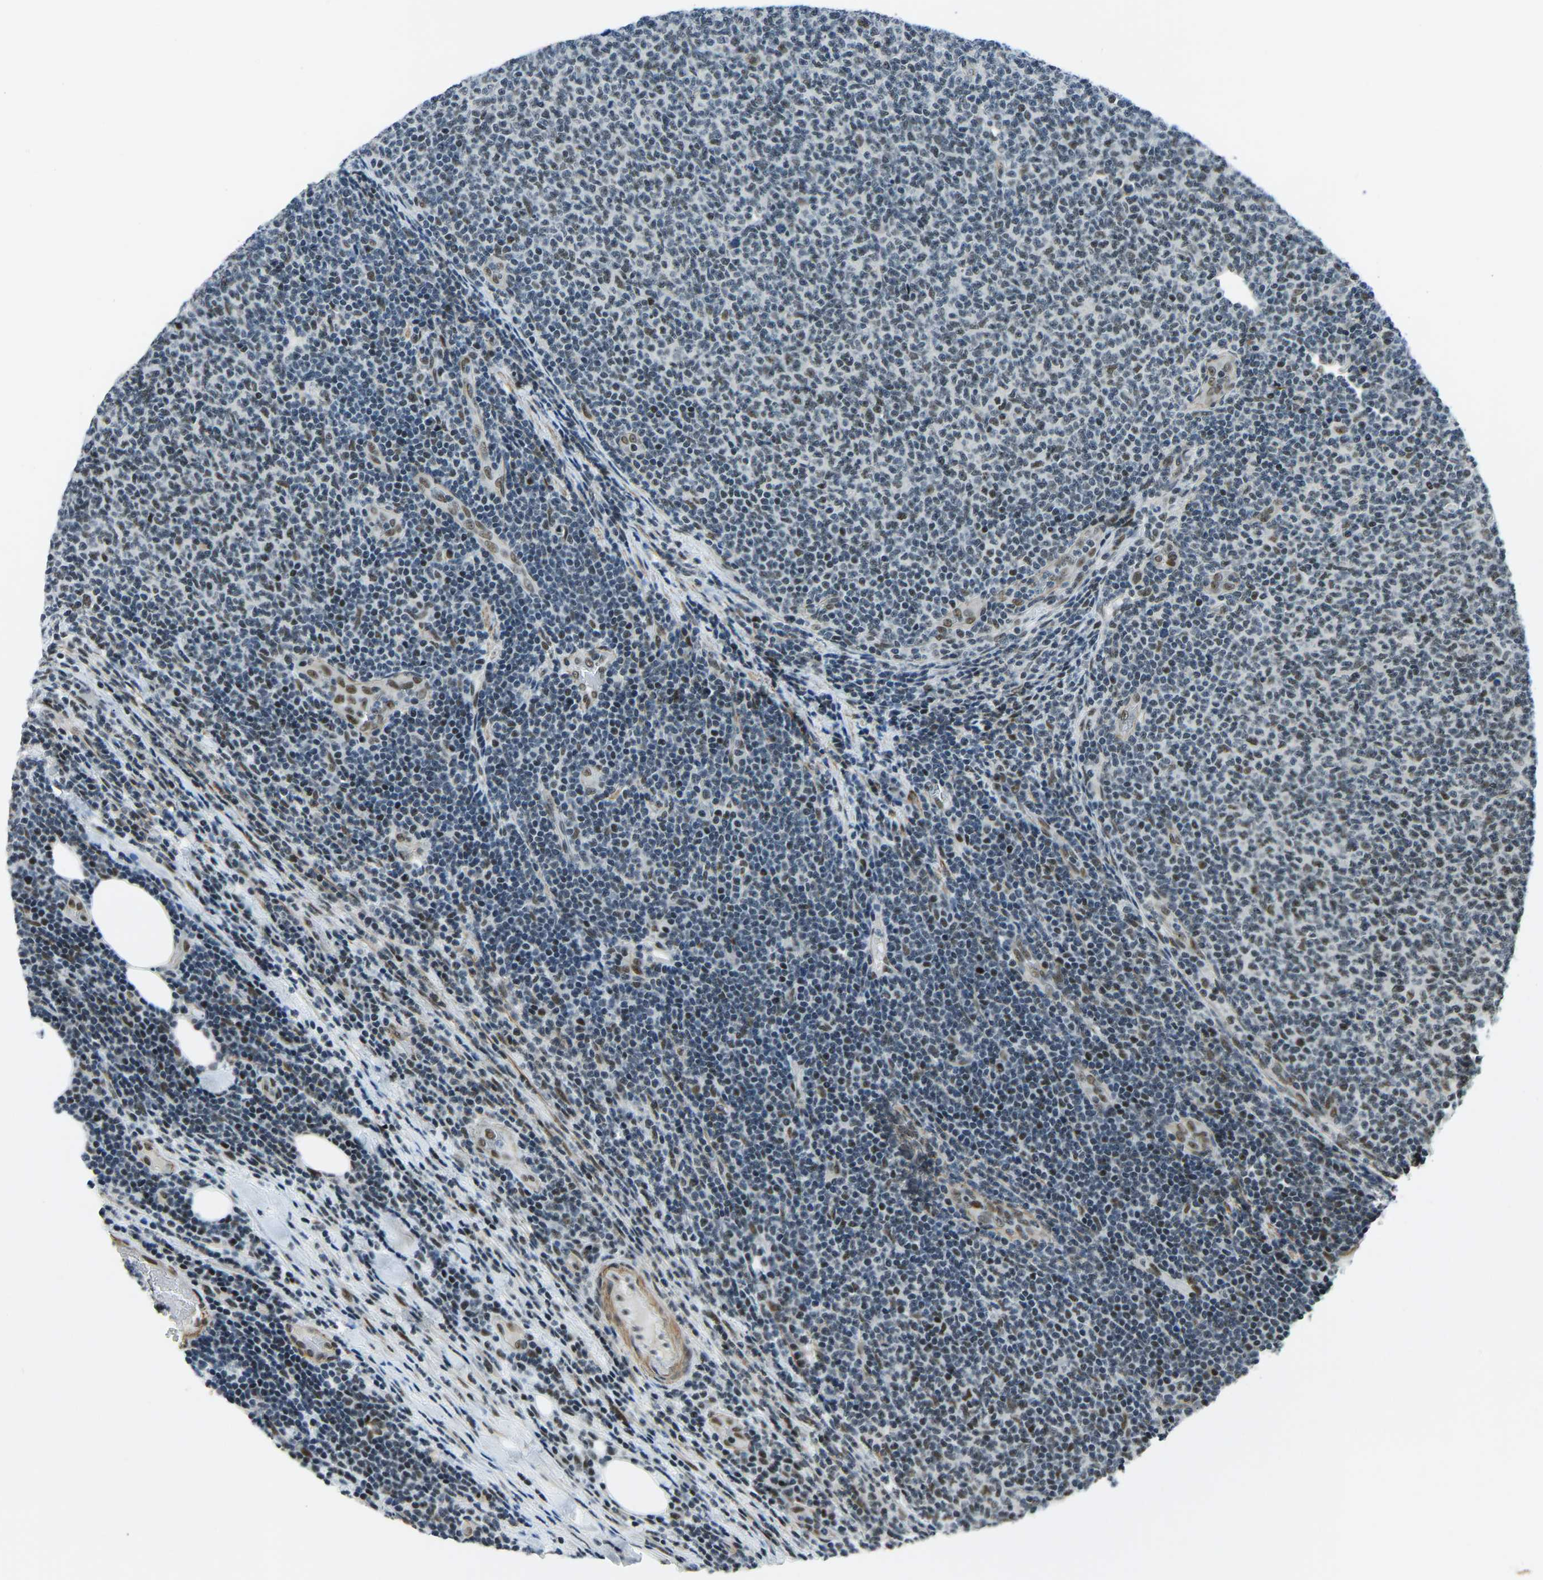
{"staining": {"intensity": "moderate", "quantity": "<25%", "location": "nuclear"}, "tissue": "lymphoma", "cell_type": "Tumor cells", "image_type": "cancer", "snomed": [{"axis": "morphology", "description": "Malignant lymphoma, non-Hodgkin's type, Low grade"}, {"axis": "topography", "description": "Lymph node"}], "caption": "Lymphoma was stained to show a protein in brown. There is low levels of moderate nuclear expression in approximately <25% of tumor cells.", "gene": "PRCC", "patient": {"sex": "male", "age": 66}}